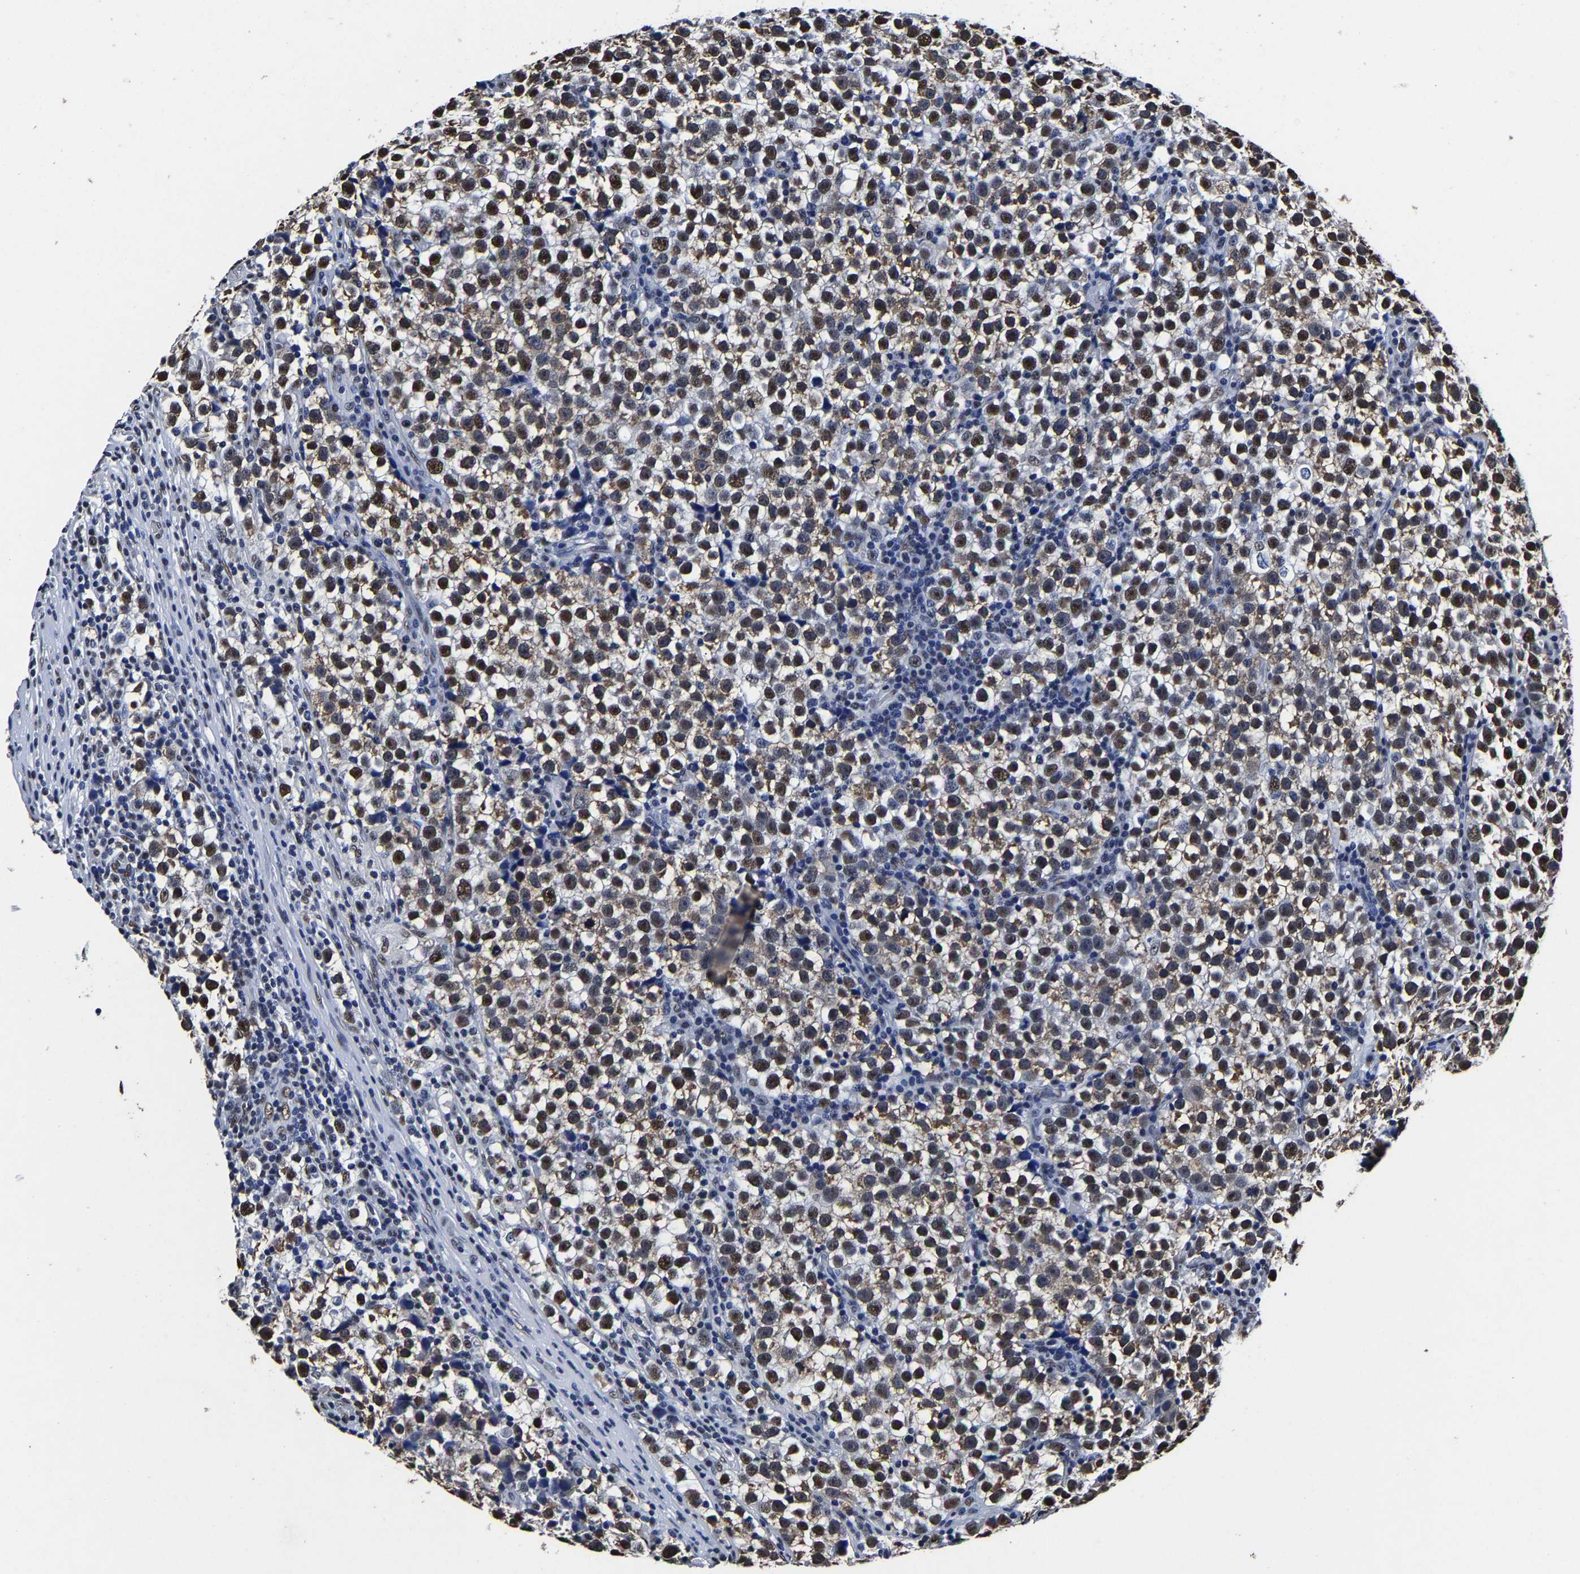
{"staining": {"intensity": "strong", "quantity": ">75%", "location": "nuclear"}, "tissue": "testis cancer", "cell_type": "Tumor cells", "image_type": "cancer", "snomed": [{"axis": "morphology", "description": "Normal tissue, NOS"}, {"axis": "morphology", "description": "Seminoma, NOS"}, {"axis": "topography", "description": "Testis"}], "caption": "Testis seminoma stained with a protein marker displays strong staining in tumor cells.", "gene": "RBM45", "patient": {"sex": "male", "age": 43}}